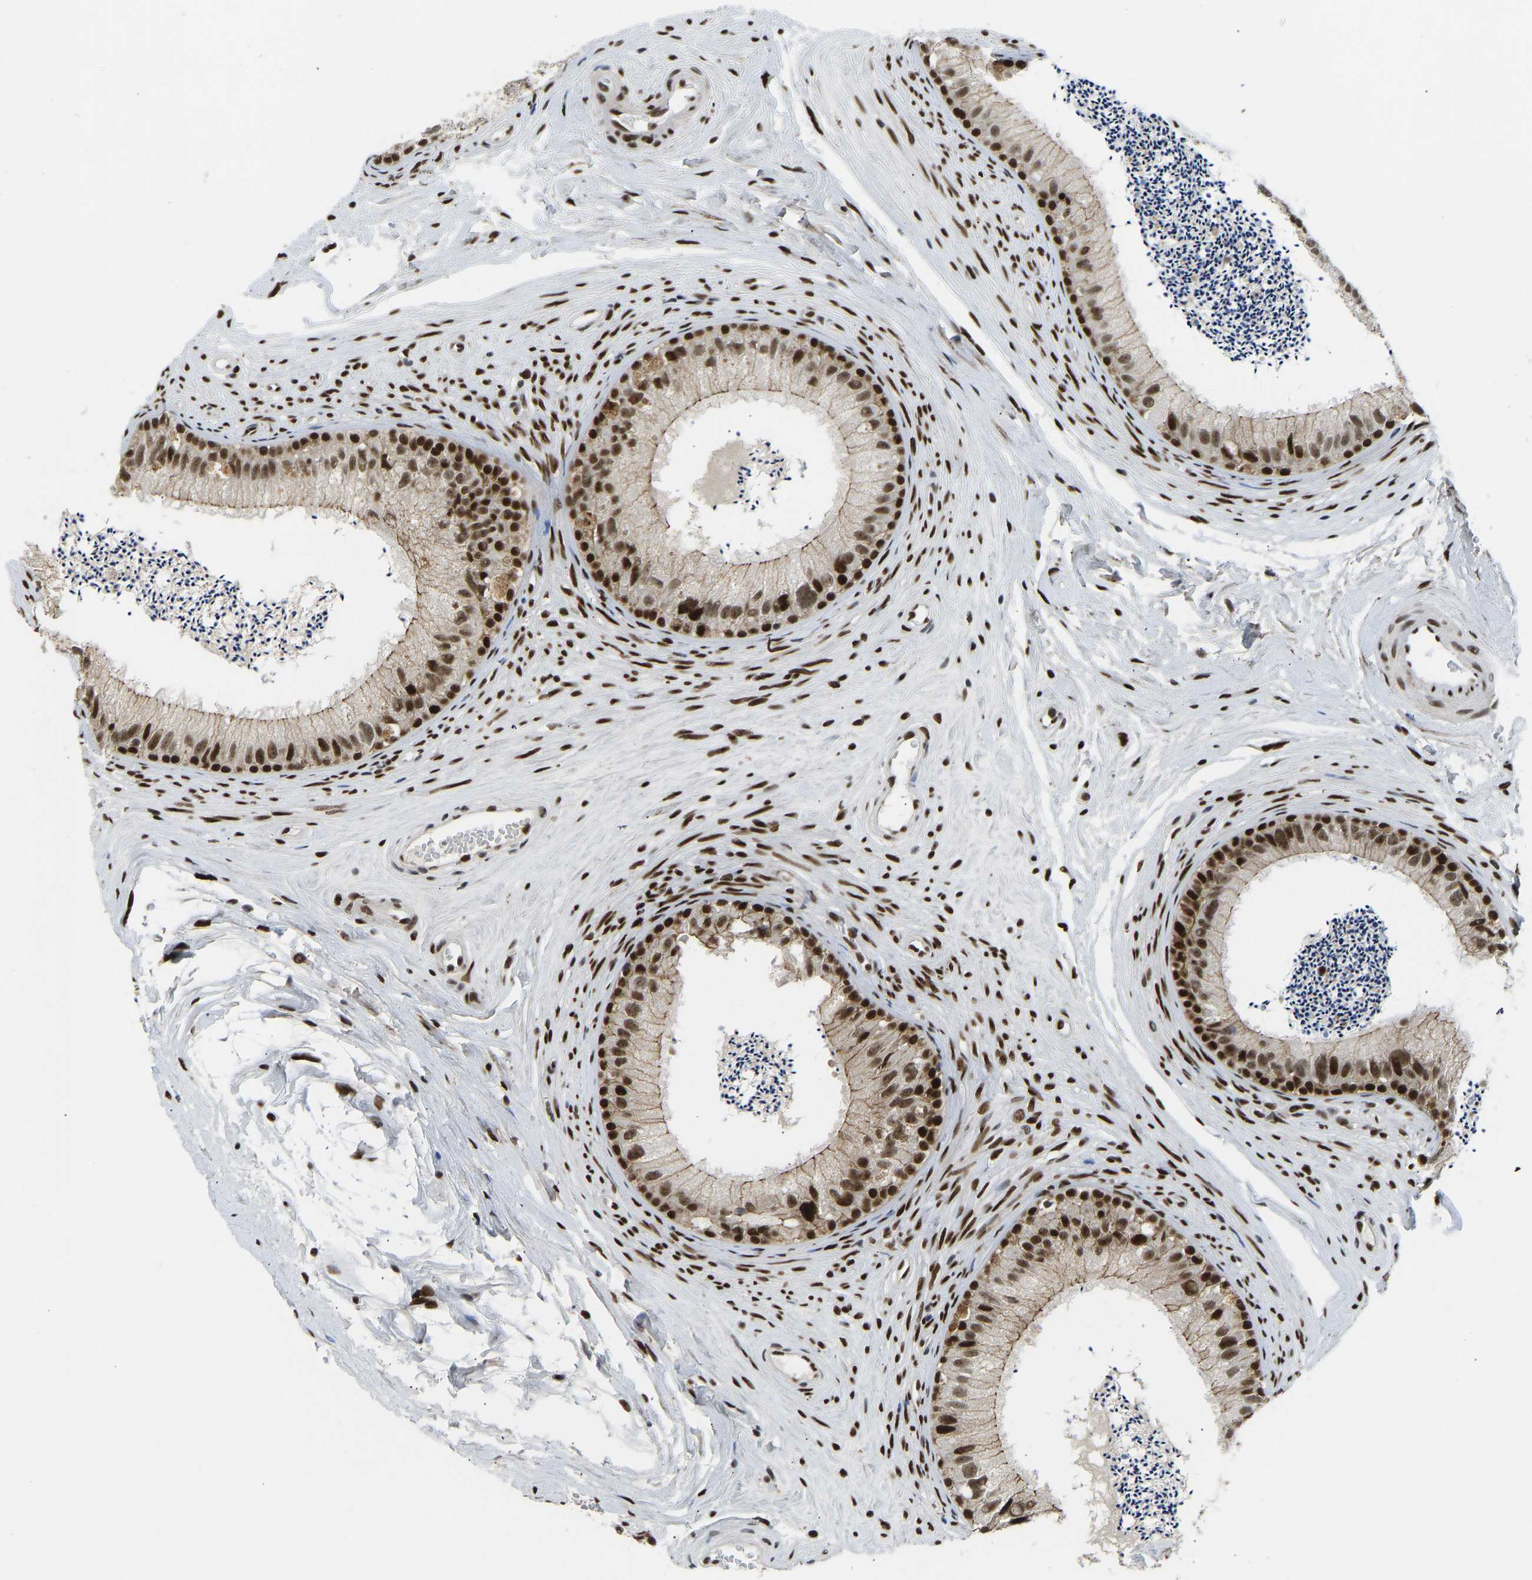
{"staining": {"intensity": "strong", "quantity": ">75%", "location": "nuclear"}, "tissue": "epididymis", "cell_type": "Glandular cells", "image_type": "normal", "snomed": [{"axis": "morphology", "description": "Normal tissue, NOS"}, {"axis": "topography", "description": "Epididymis"}], "caption": "The immunohistochemical stain labels strong nuclear expression in glandular cells of benign epididymis.", "gene": "FOXK1", "patient": {"sex": "male", "age": 56}}